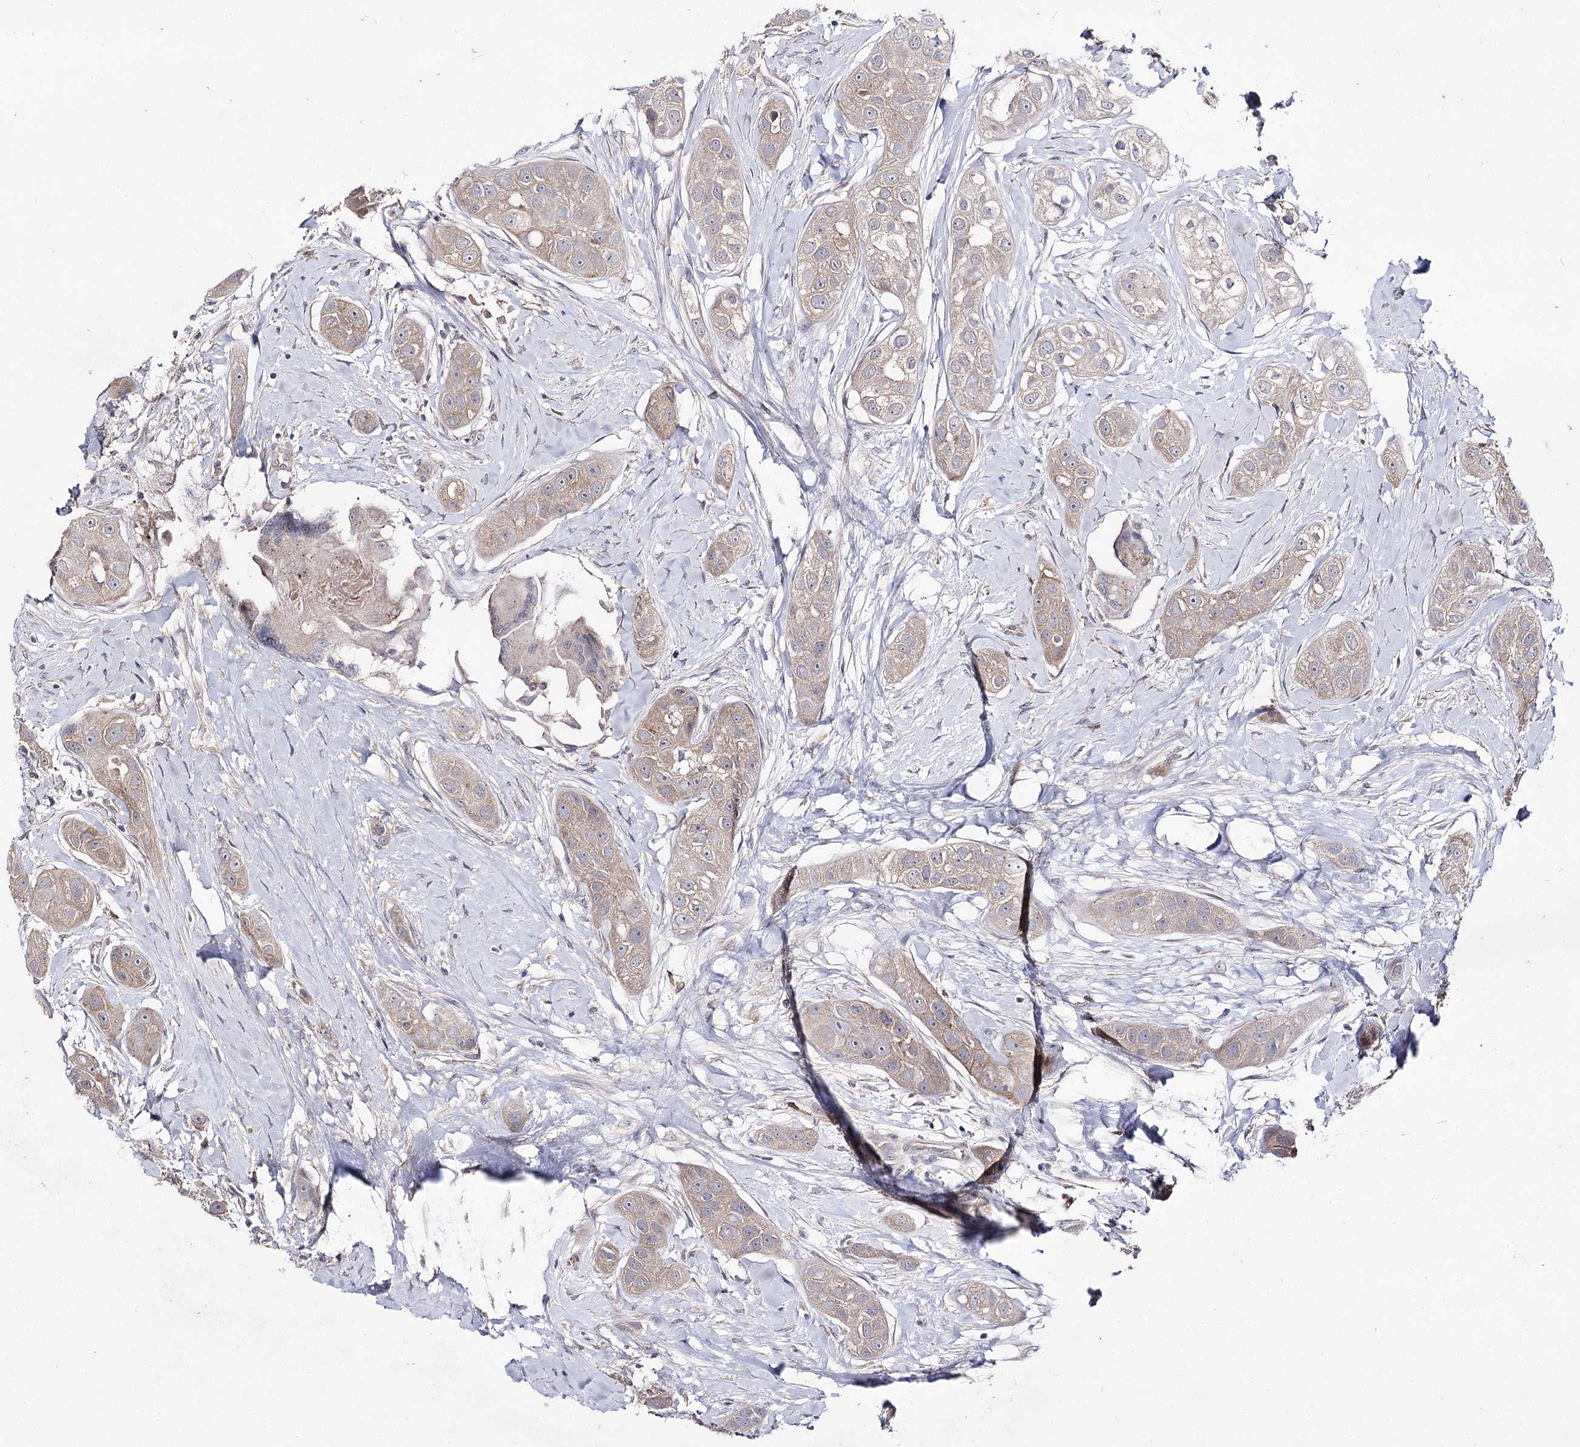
{"staining": {"intensity": "weak", "quantity": "25%-75%", "location": "cytoplasmic/membranous"}, "tissue": "head and neck cancer", "cell_type": "Tumor cells", "image_type": "cancer", "snomed": [{"axis": "morphology", "description": "Normal tissue, NOS"}, {"axis": "morphology", "description": "Squamous cell carcinoma, NOS"}, {"axis": "topography", "description": "Skeletal muscle"}, {"axis": "topography", "description": "Head-Neck"}], "caption": "Protein expression analysis of head and neck cancer displays weak cytoplasmic/membranous positivity in about 25%-75% of tumor cells.", "gene": "AURKC", "patient": {"sex": "male", "age": 51}}